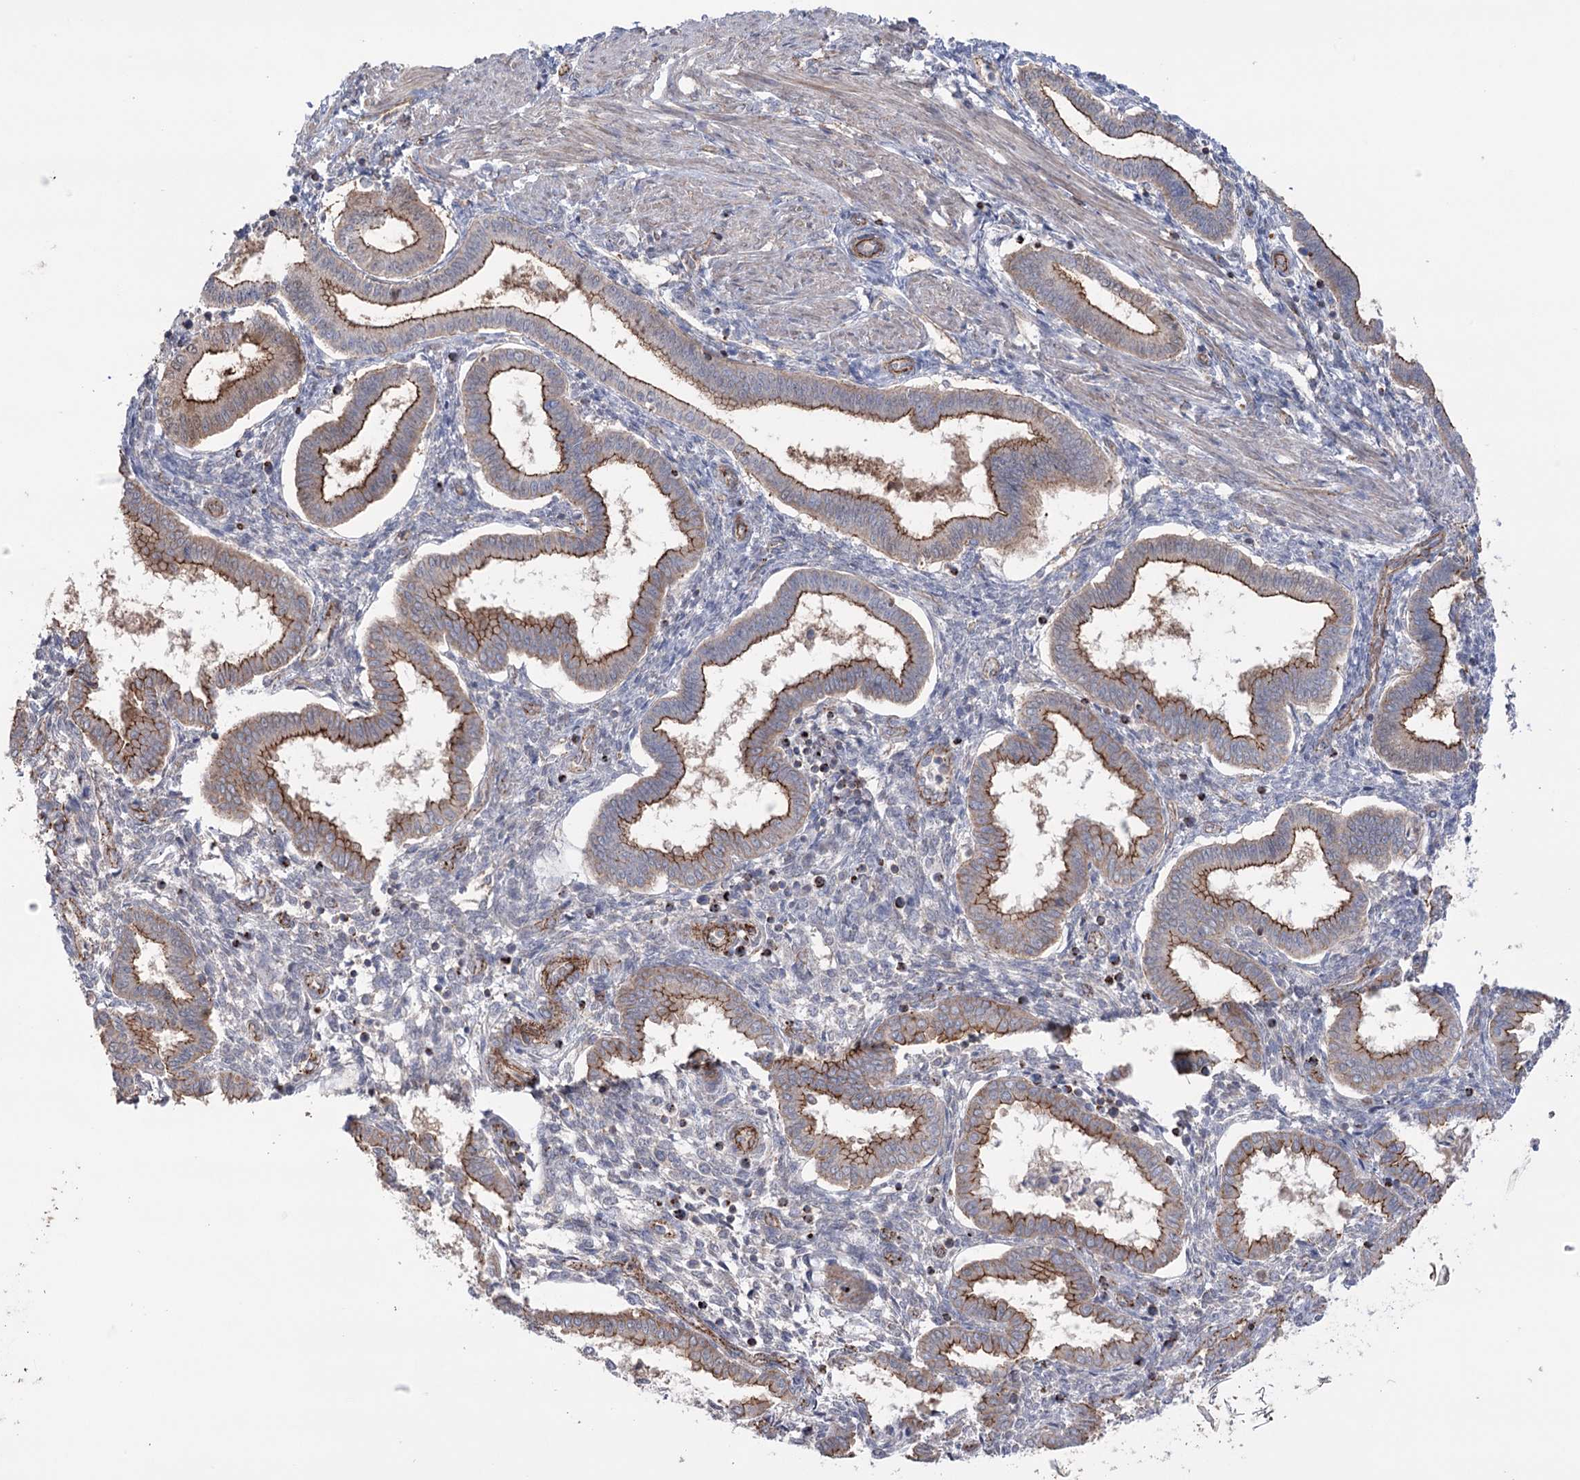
{"staining": {"intensity": "negative", "quantity": "none", "location": "none"}, "tissue": "endometrium", "cell_type": "Cells in endometrial stroma", "image_type": "normal", "snomed": [{"axis": "morphology", "description": "Normal tissue, NOS"}, {"axis": "topography", "description": "Endometrium"}], "caption": "An IHC photomicrograph of normal endometrium is shown. There is no staining in cells in endometrial stroma of endometrium. (DAB (3,3'-diaminobenzidine) immunohistochemistry (IHC), high magnification).", "gene": "TRIM71", "patient": {"sex": "female", "age": 25}}